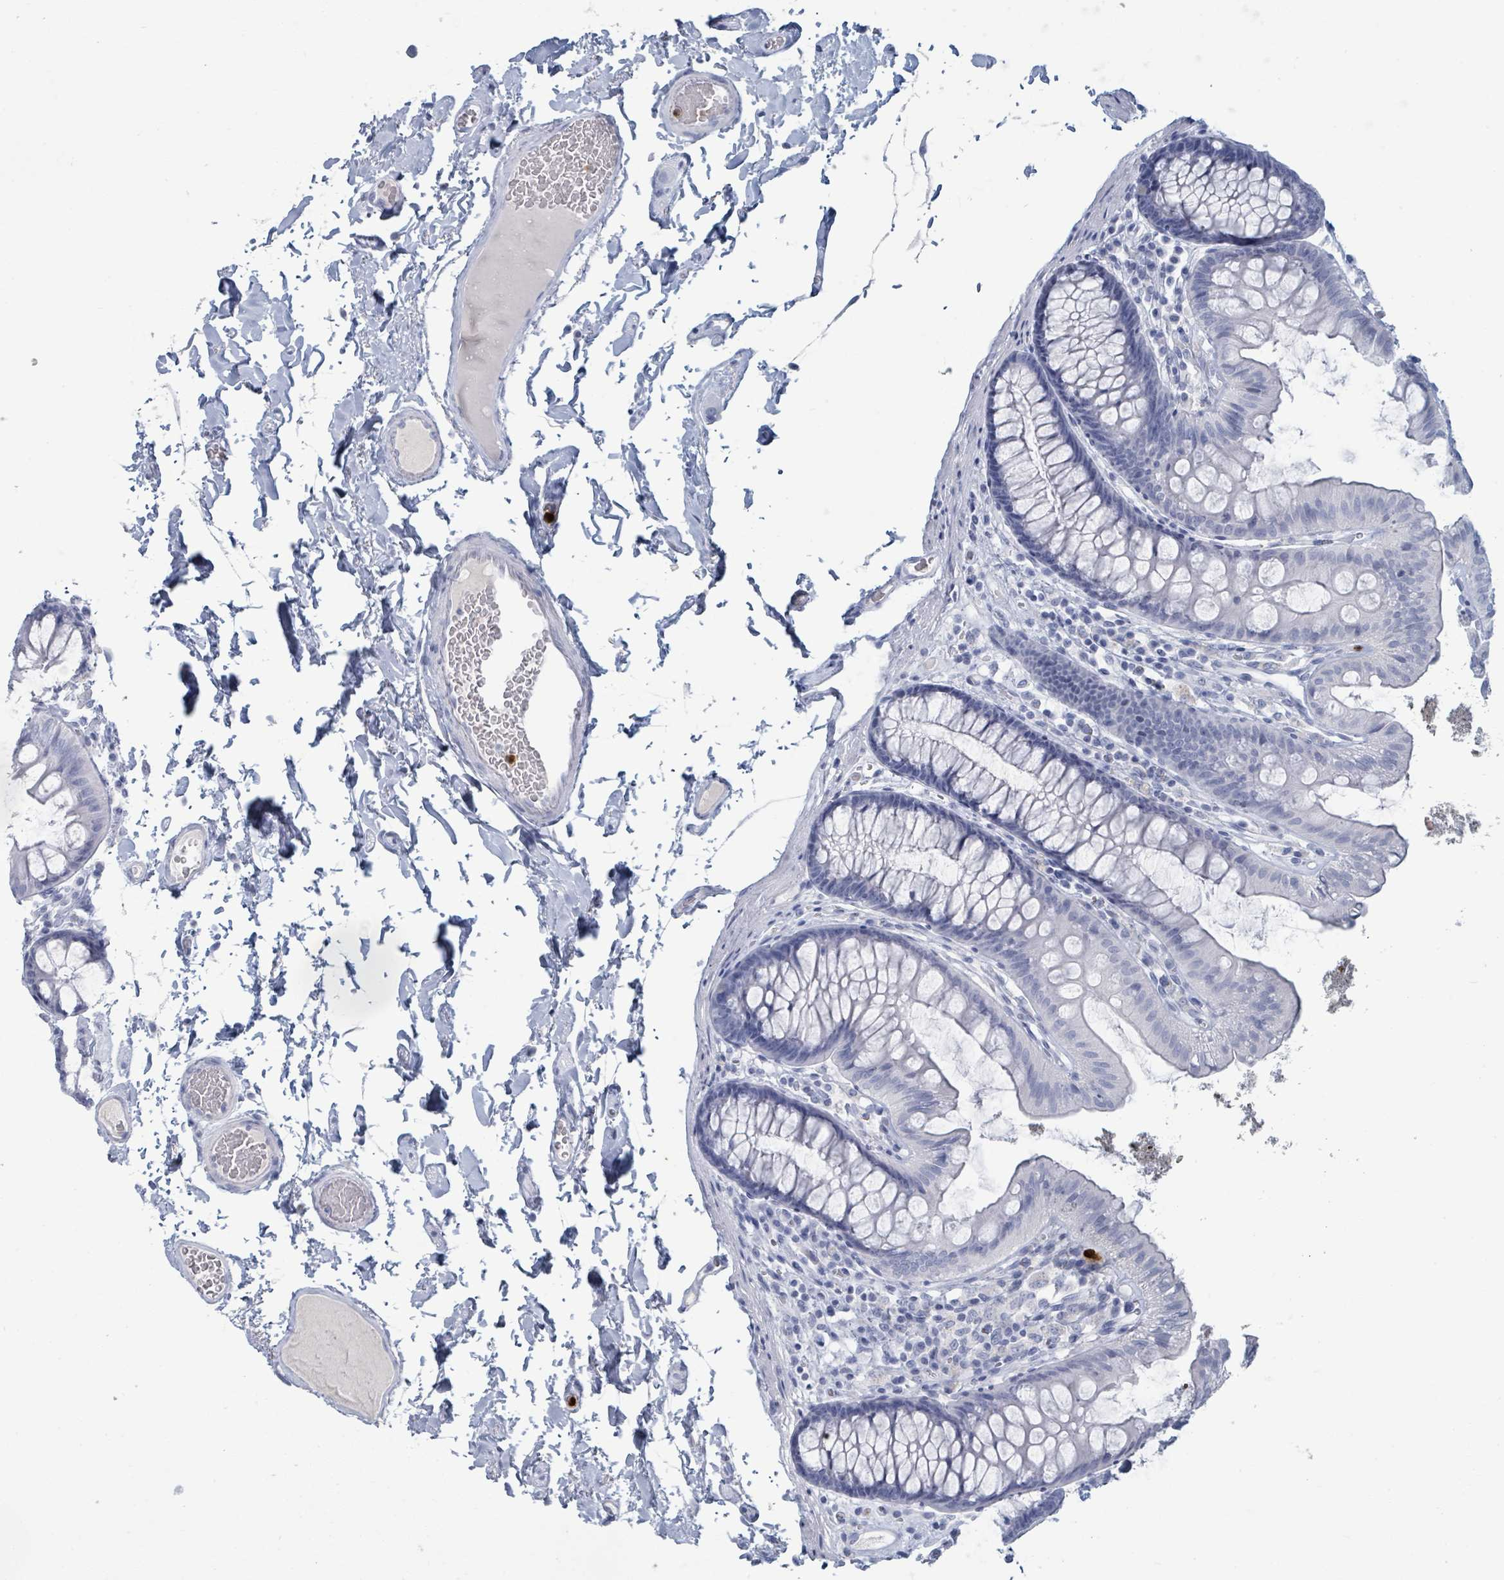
{"staining": {"intensity": "negative", "quantity": "none", "location": "none"}, "tissue": "colon", "cell_type": "Endothelial cells", "image_type": "normal", "snomed": [{"axis": "morphology", "description": "Normal tissue, NOS"}, {"axis": "topography", "description": "Colon"}], "caption": "The micrograph shows no significant staining in endothelial cells of colon. (Stains: DAB immunohistochemistry with hematoxylin counter stain, Microscopy: brightfield microscopy at high magnification).", "gene": "DEFA4", "patient": {"sex": "male", "age": 84}}